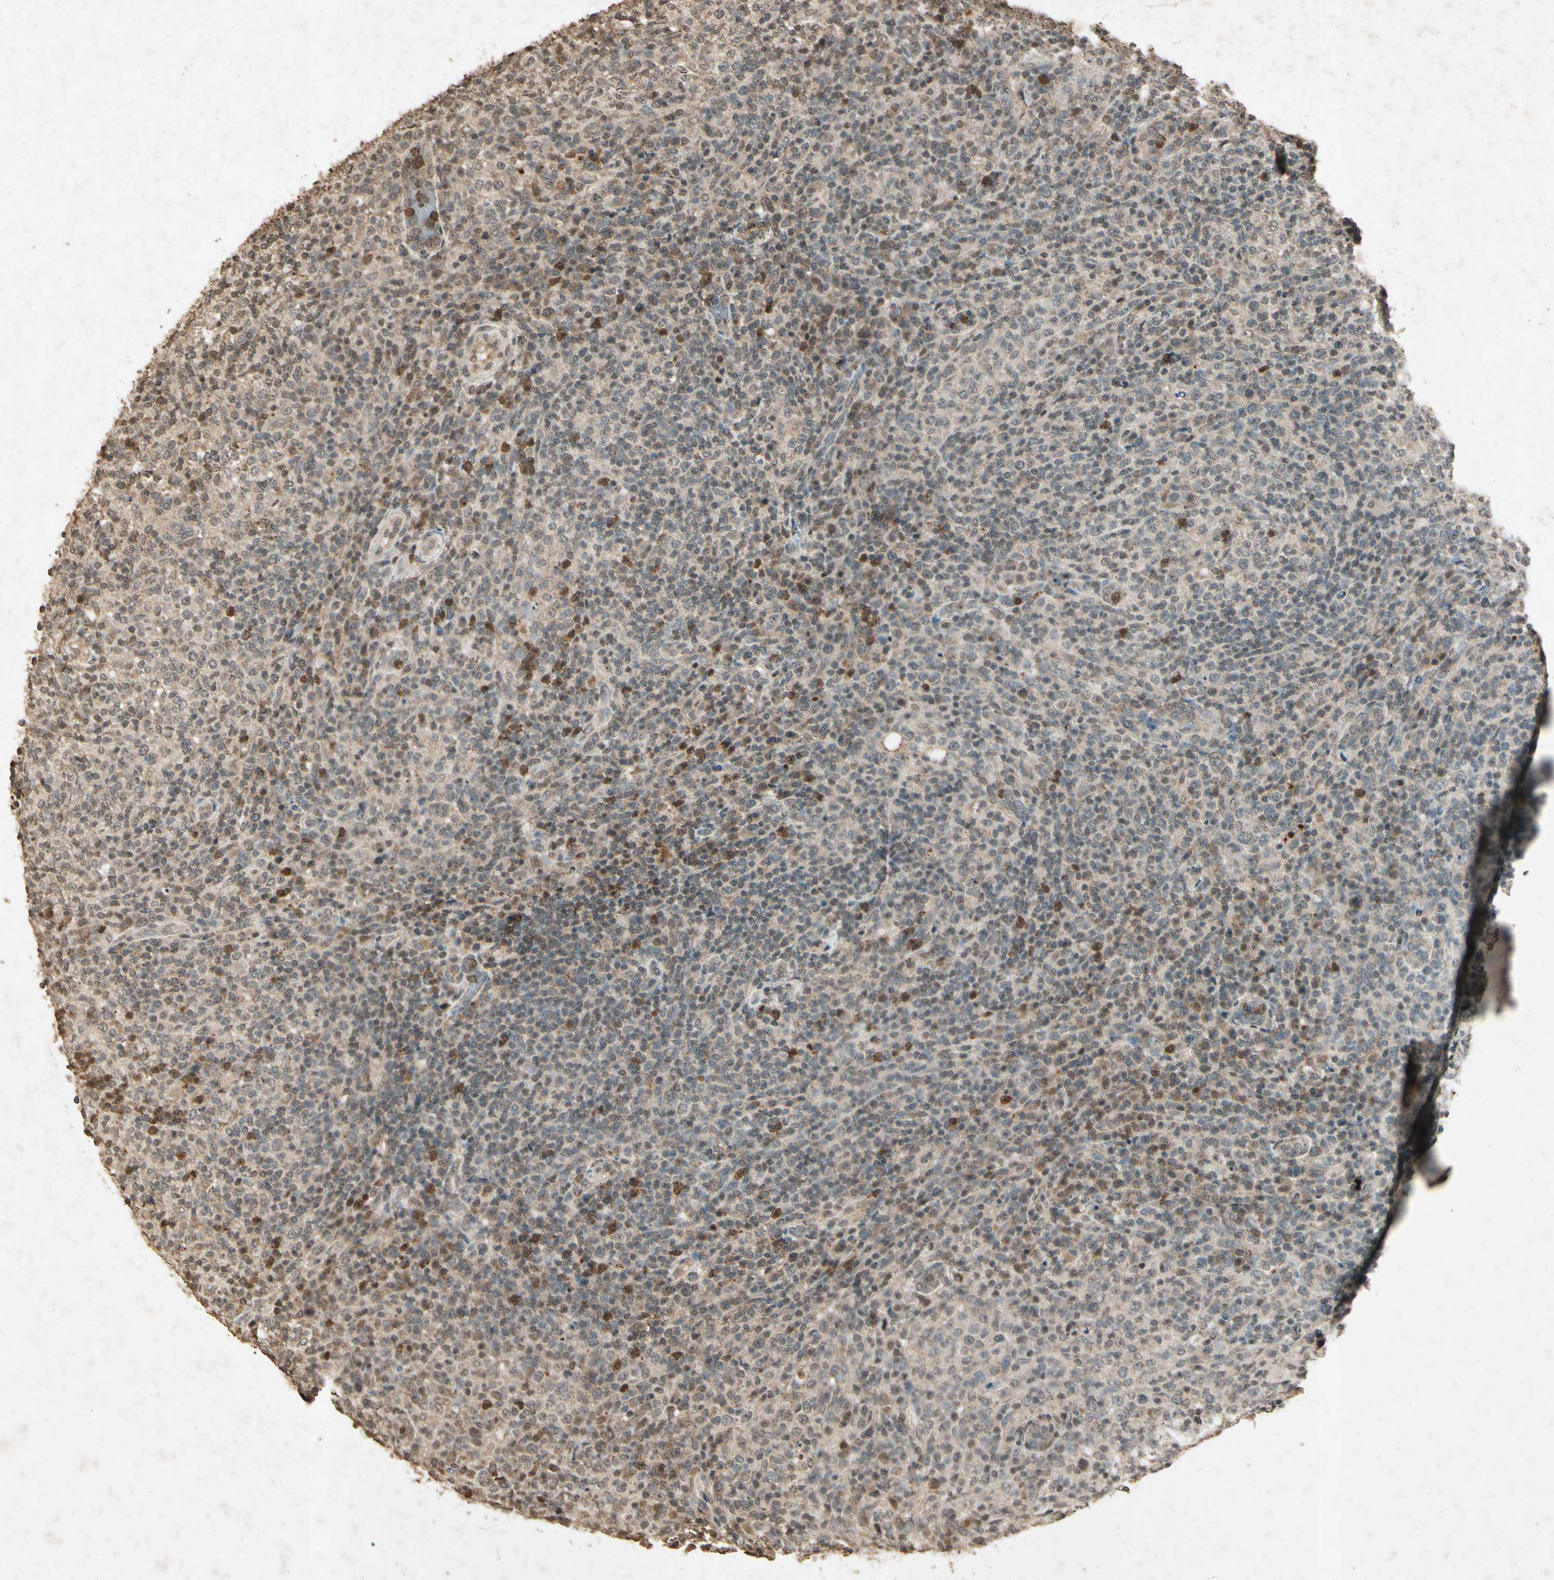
{"staining": {"intensity": "weak", "quantity": "25%-75%", "location": "cytoplasmic/membranous"}, "tissue": "lymphoma", "cell_type": "Tumor cells", "image_type": "cancer", "snomed": [{"axis": "morphology", "description": "Malignant lymphoma, non-Hodgkin's type, High grade"}, {"axis": "topography", "description": "Lymph node"}], "caption": "Immunohistochemical staining of human high-grade malignant lymphoma, non-Hodgkin's type exhibits low levels of weak cytoplasmic/membranous positivity in approximately 25%-75% of tumor cells. Ihc stains the protein in brown and the nuclei are stained blue.", "gene": "GC", "patient": {"sex": "female", "age": 76}}